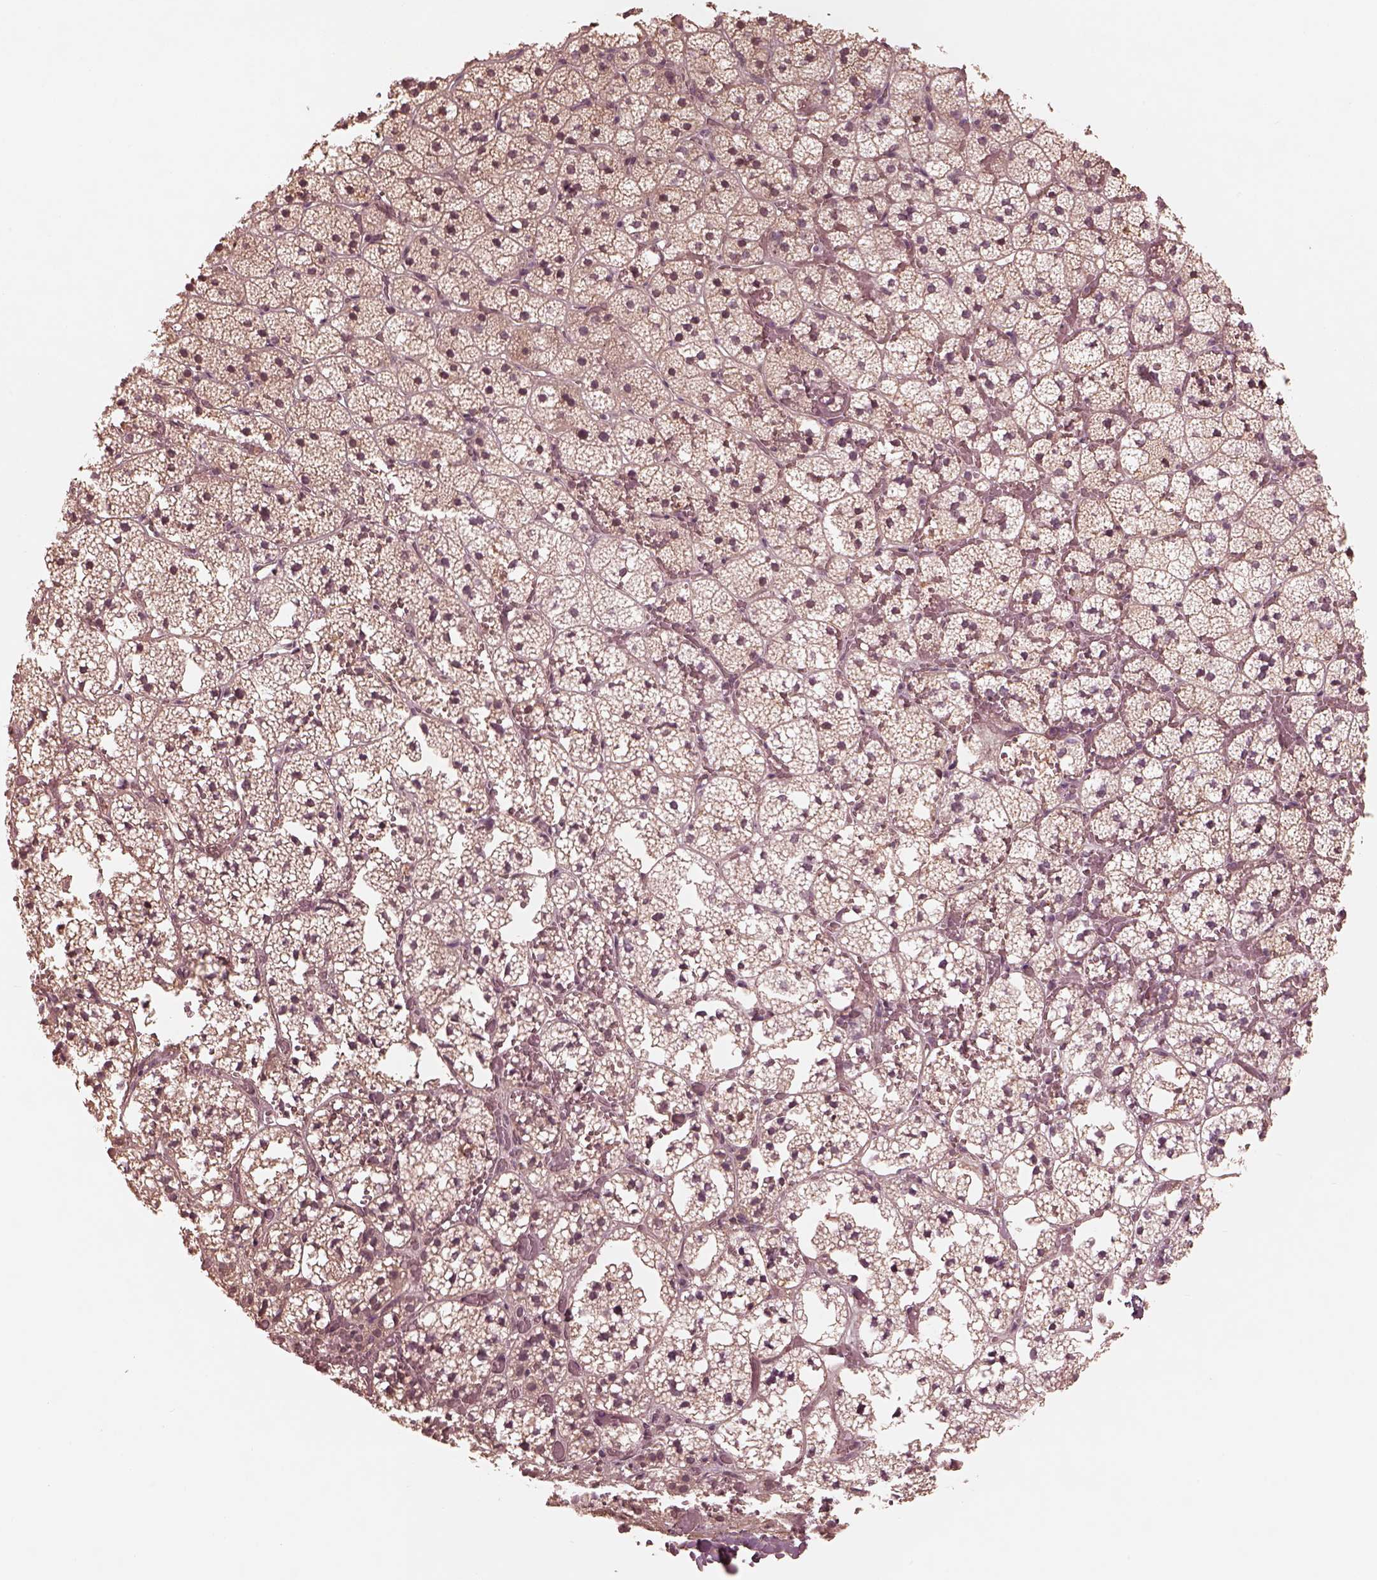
{"staining": {"intensity": "weak", "quantity": ">75%", "location": "cytoplasmic/membranous"}, "tissue": "adrenal gland", "cell_type": "Glandular cells", "image_type": "normal", "snomed": [{"axis": "morphology", "description": "Normal tissue, NOS"}, {"axis": "topography", "description": "Adrenal gland"}], "caption": "Adrenal gland was stained to show a protein in brown. There is low levels of weak cytoplasmic/membranous staining in about >75% of glandular cells. The protein is stained brown, and the nuclei are stained in blue (DAB IHC with brightfield microscopy, high magnification).", "gene": "TF", "patient": {"sex": "male", "age": 53}}